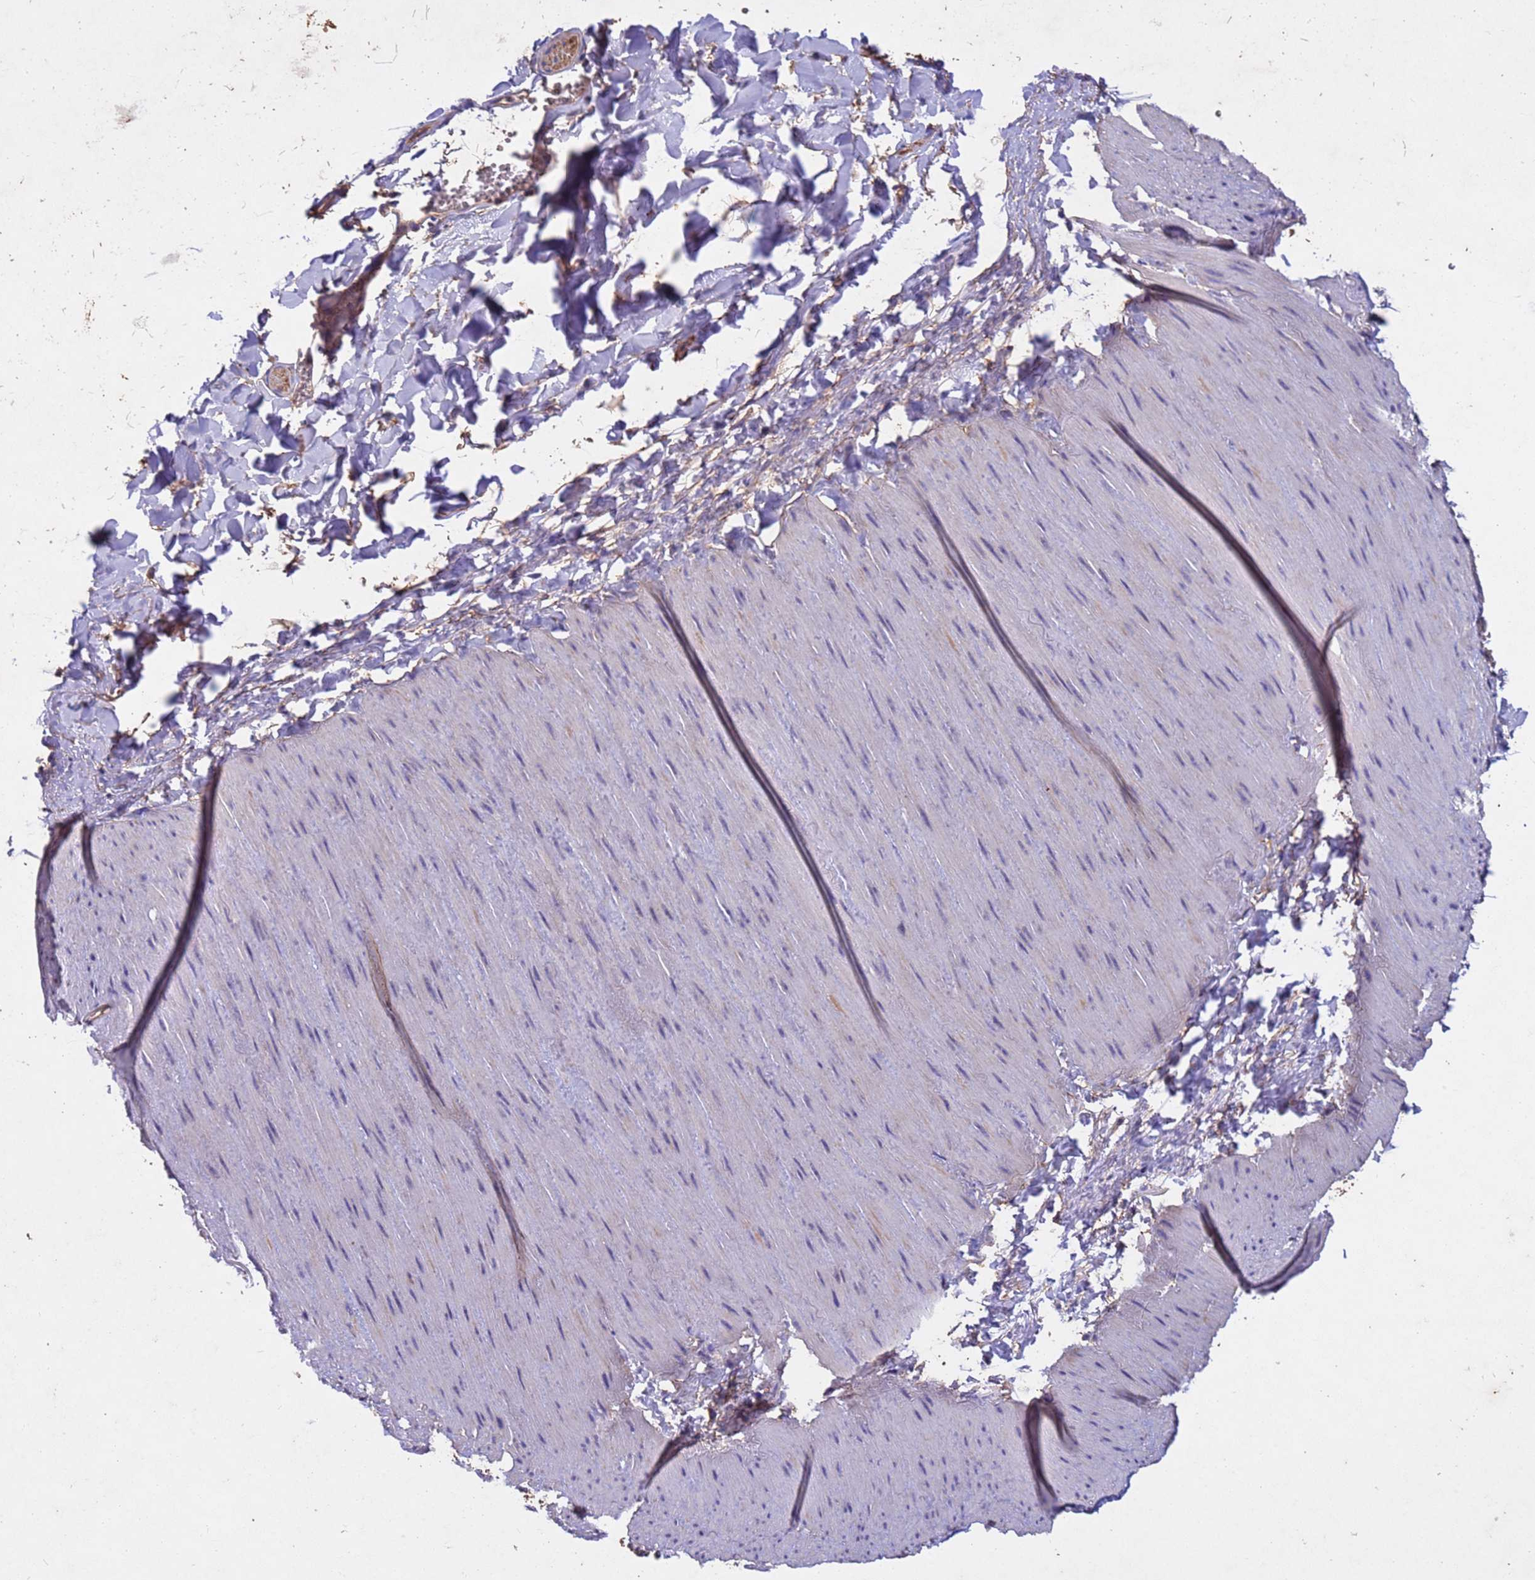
{"staining": {"intensity": "weak", "quantity": "25%-75%", "location": "cytoplasmic/membranous"}, "tissue": "adipose tissue", "cell_type": "Adipocytes", "image_type": "normal", "snomed": [{"axis": "morphology", "description": "Normal tissue, NOS"}, {"axis": "topography", "description": "Gallbladder"}, {"axis": "topography", "description": "Peripheral nerve tissue"}], "caption": "This is a photomicrograph of immunohistochemistry (IHC) staining of normal adipose tissue, which shows weak positivity in the cytoplasmic/membranous of adipocytes.", "gene": "MTX3", "patient": {"sex": "male", "age": 38}}